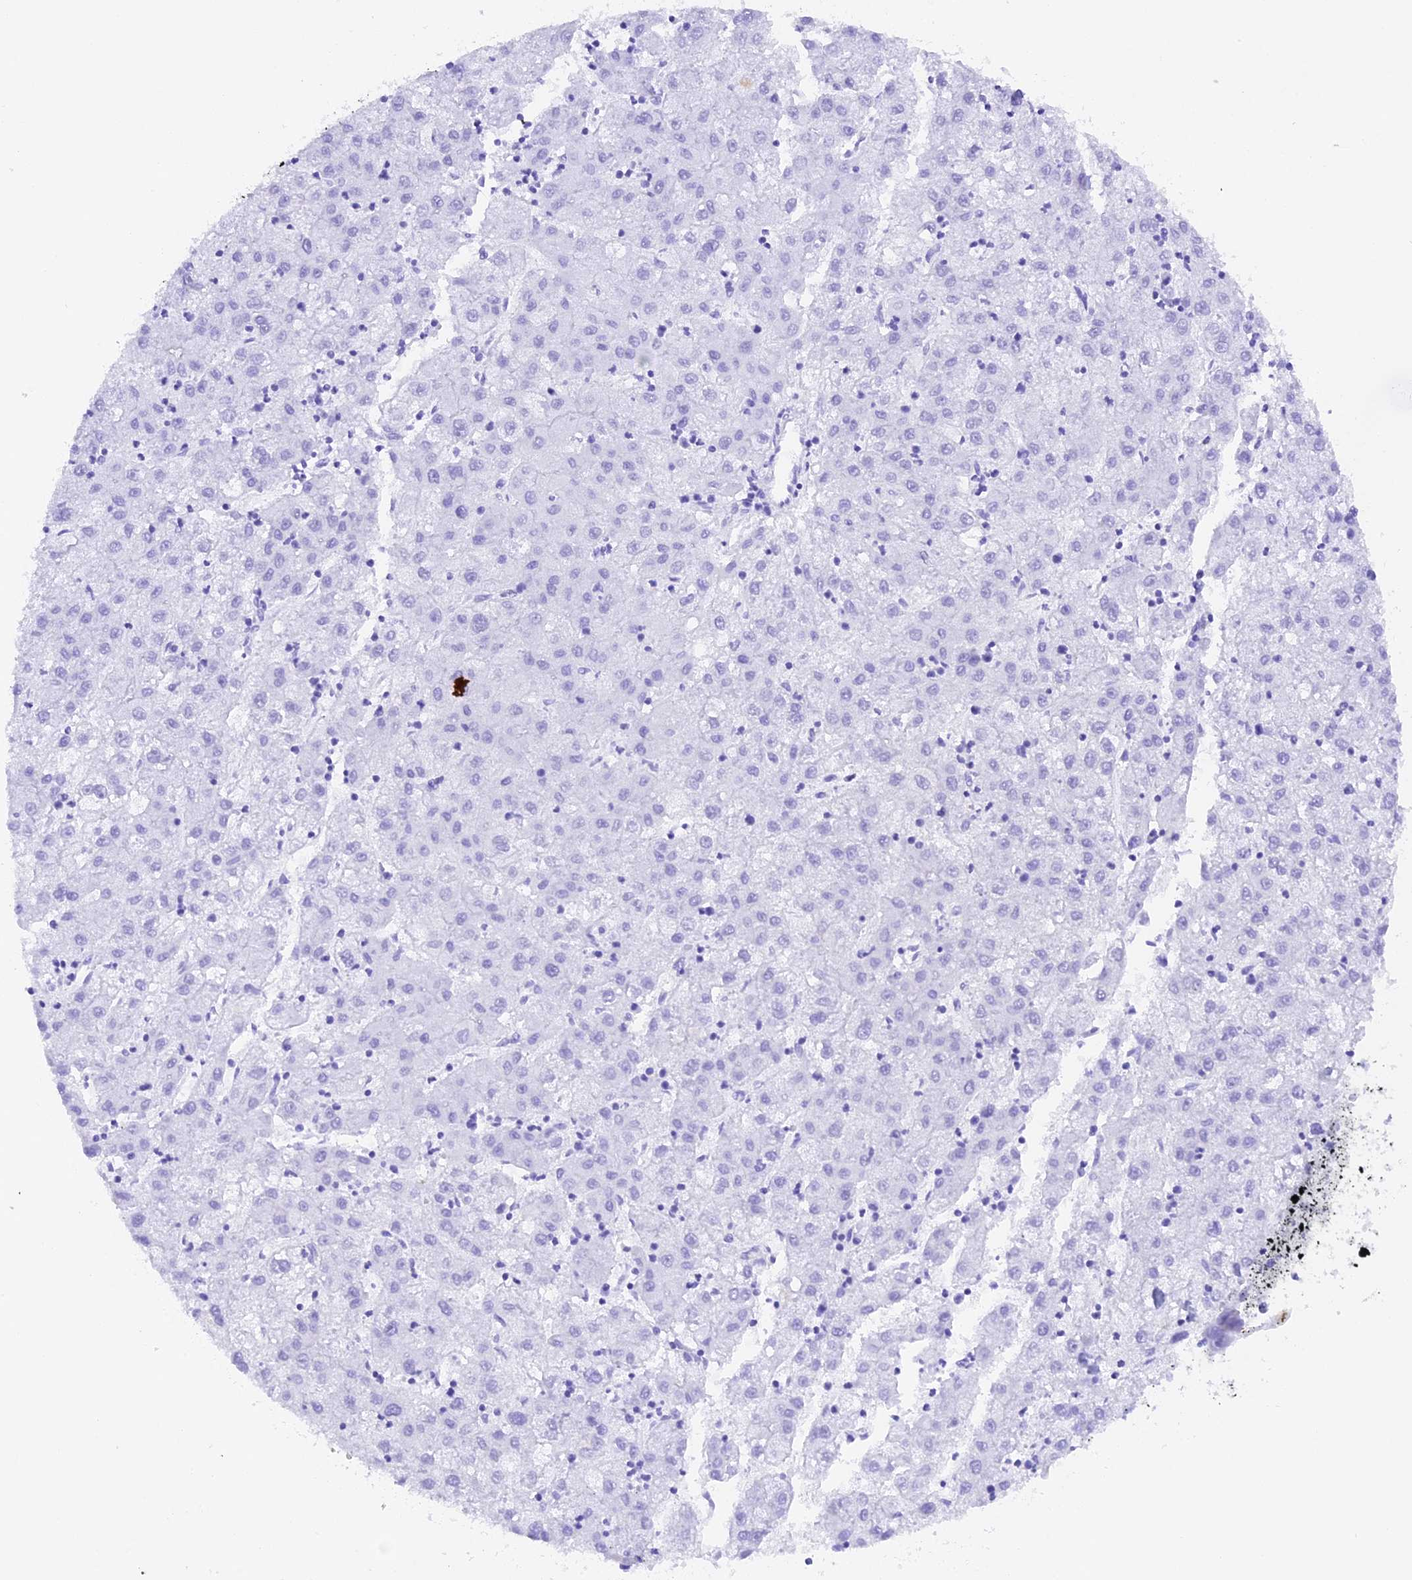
{"staining": {"intensity": "negative", "quantity": "none", "location": "none"}, "tissue": "liver cancer", "cell_type": "Tumor cells", "image_type": "cancer", "snomed": [{"axis": "morphology", "description": "Carcinoma, Hepatocellular, NOS"}, {"axis": "topography", "description": "Liver"}], "caption": "Tumor cells are negative for brown protein staining in hepatocellular carcinoma (liver).", "gene": "FAM193A", "patient": {"sex": "male", "age": 72}}